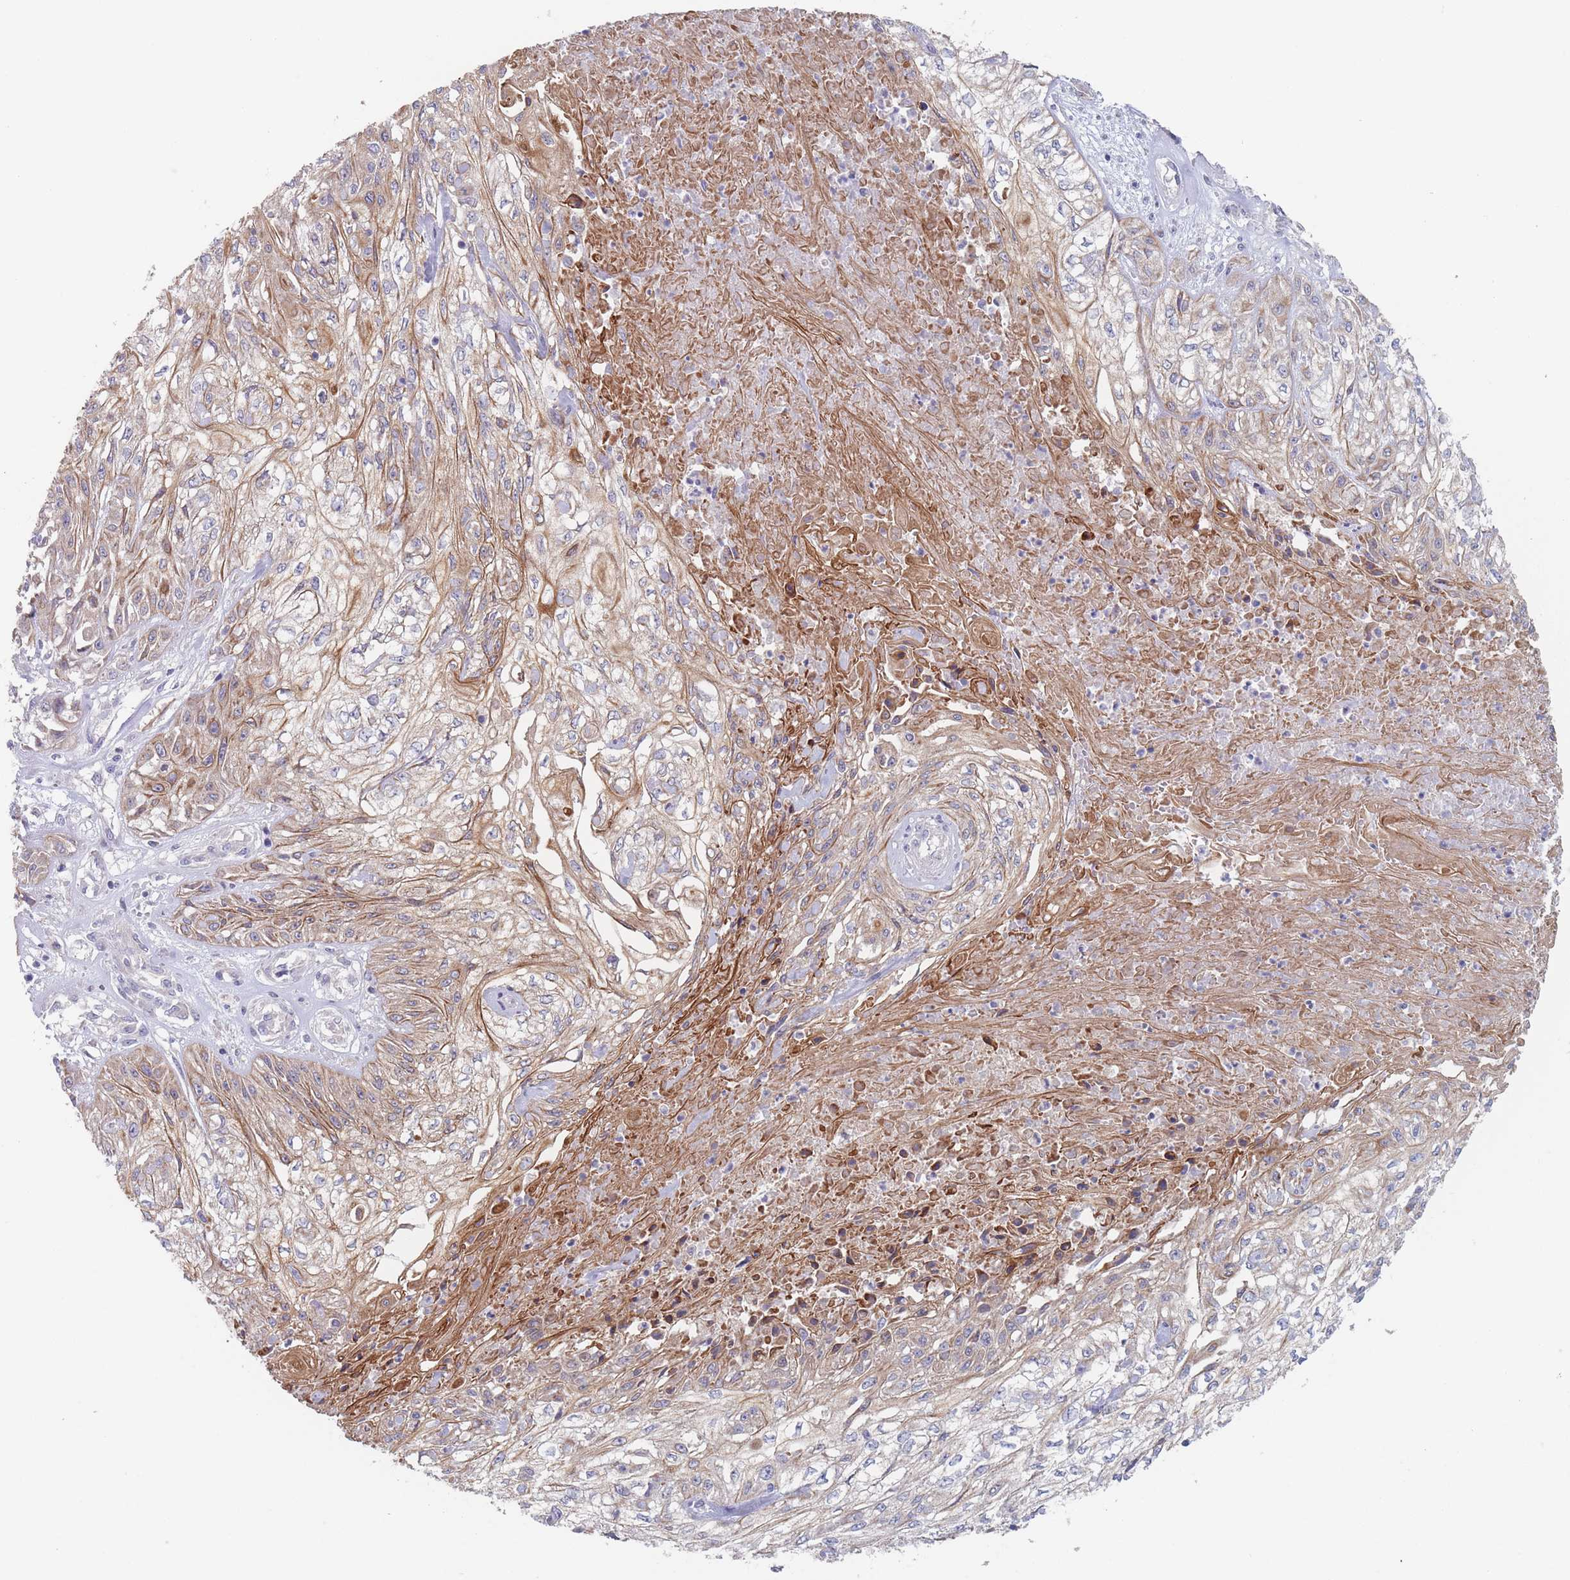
{"staining": {"intensity": "moderate", "quantity": "25%-75%", "location": "cytoplasmic/membranous"}, "tissue": "skin cancer", "cell_type": "Tumor cells", "image_type": "cancer", "snomed": [{"axis": "morphology", "description": "Squamous cell carcinoma, NOS"}, {"axis": "morphology", "description": "Squamous cell carcinoma, metastatic, NOS"}, {"axis": "topography", "description": "Skin"}, {"axis": "topography", "description": "Lymph node"}], "caption": "DAB (3,3'-diaminobenzidine) immunohistochemical staining of skin cancer (squamous cell carcinoma) reveals moderate cytoplasmic/membranous protein positivity in approximately 25%-75% of tumor cells. The staining was performed using DAB to visualize the protein expression in brown, while the nuclei were stained in blue with hematoxylin (Magnification: 20x).", "gene": "EFCC1", "patient": {"sex": "male", "age": 75}}